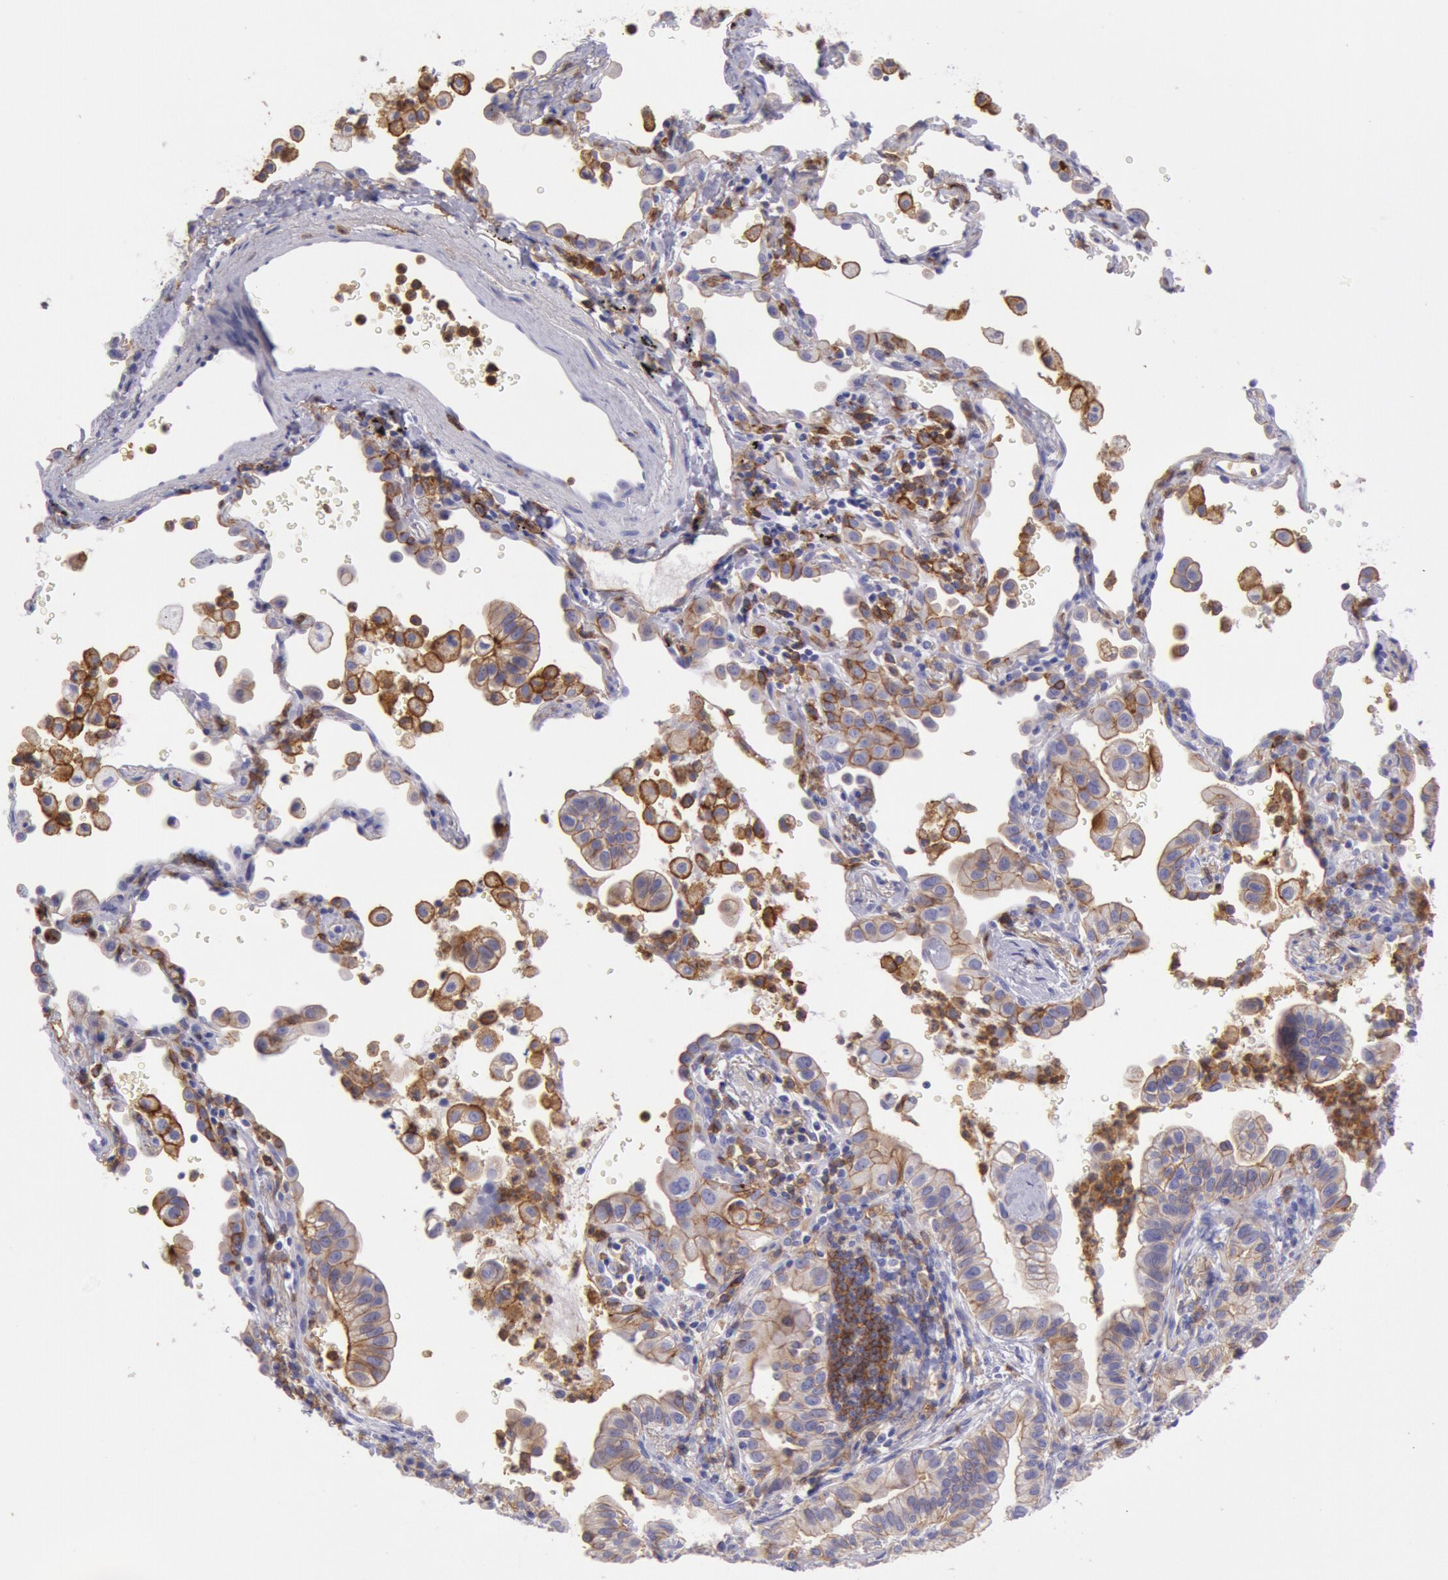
{"staining": {"intensity": "weak", "quantity": "<25%", "location": "cytoplasmic/membranous"}, "tissue": "lung cancer", "cell_type": "Tumor cells", "image_type": "cancer", "snomed": [{"axis": "morphology", "description": "Adenocarcinoma, NOS"}, {"axis": "topography", "description": "Lung"}], "caption": "IHC of human adenocarcinoma (lung) reveals no positivity in tumor cells. (Stains: DAB (3,3'-diaminobenzidine) immunohistochemistry with hematoxylin counter stain, Microscopy: brightfield microscopy at high magnification).", "gene": "LYN", "patient": {"sex": "female", "age": 50}}